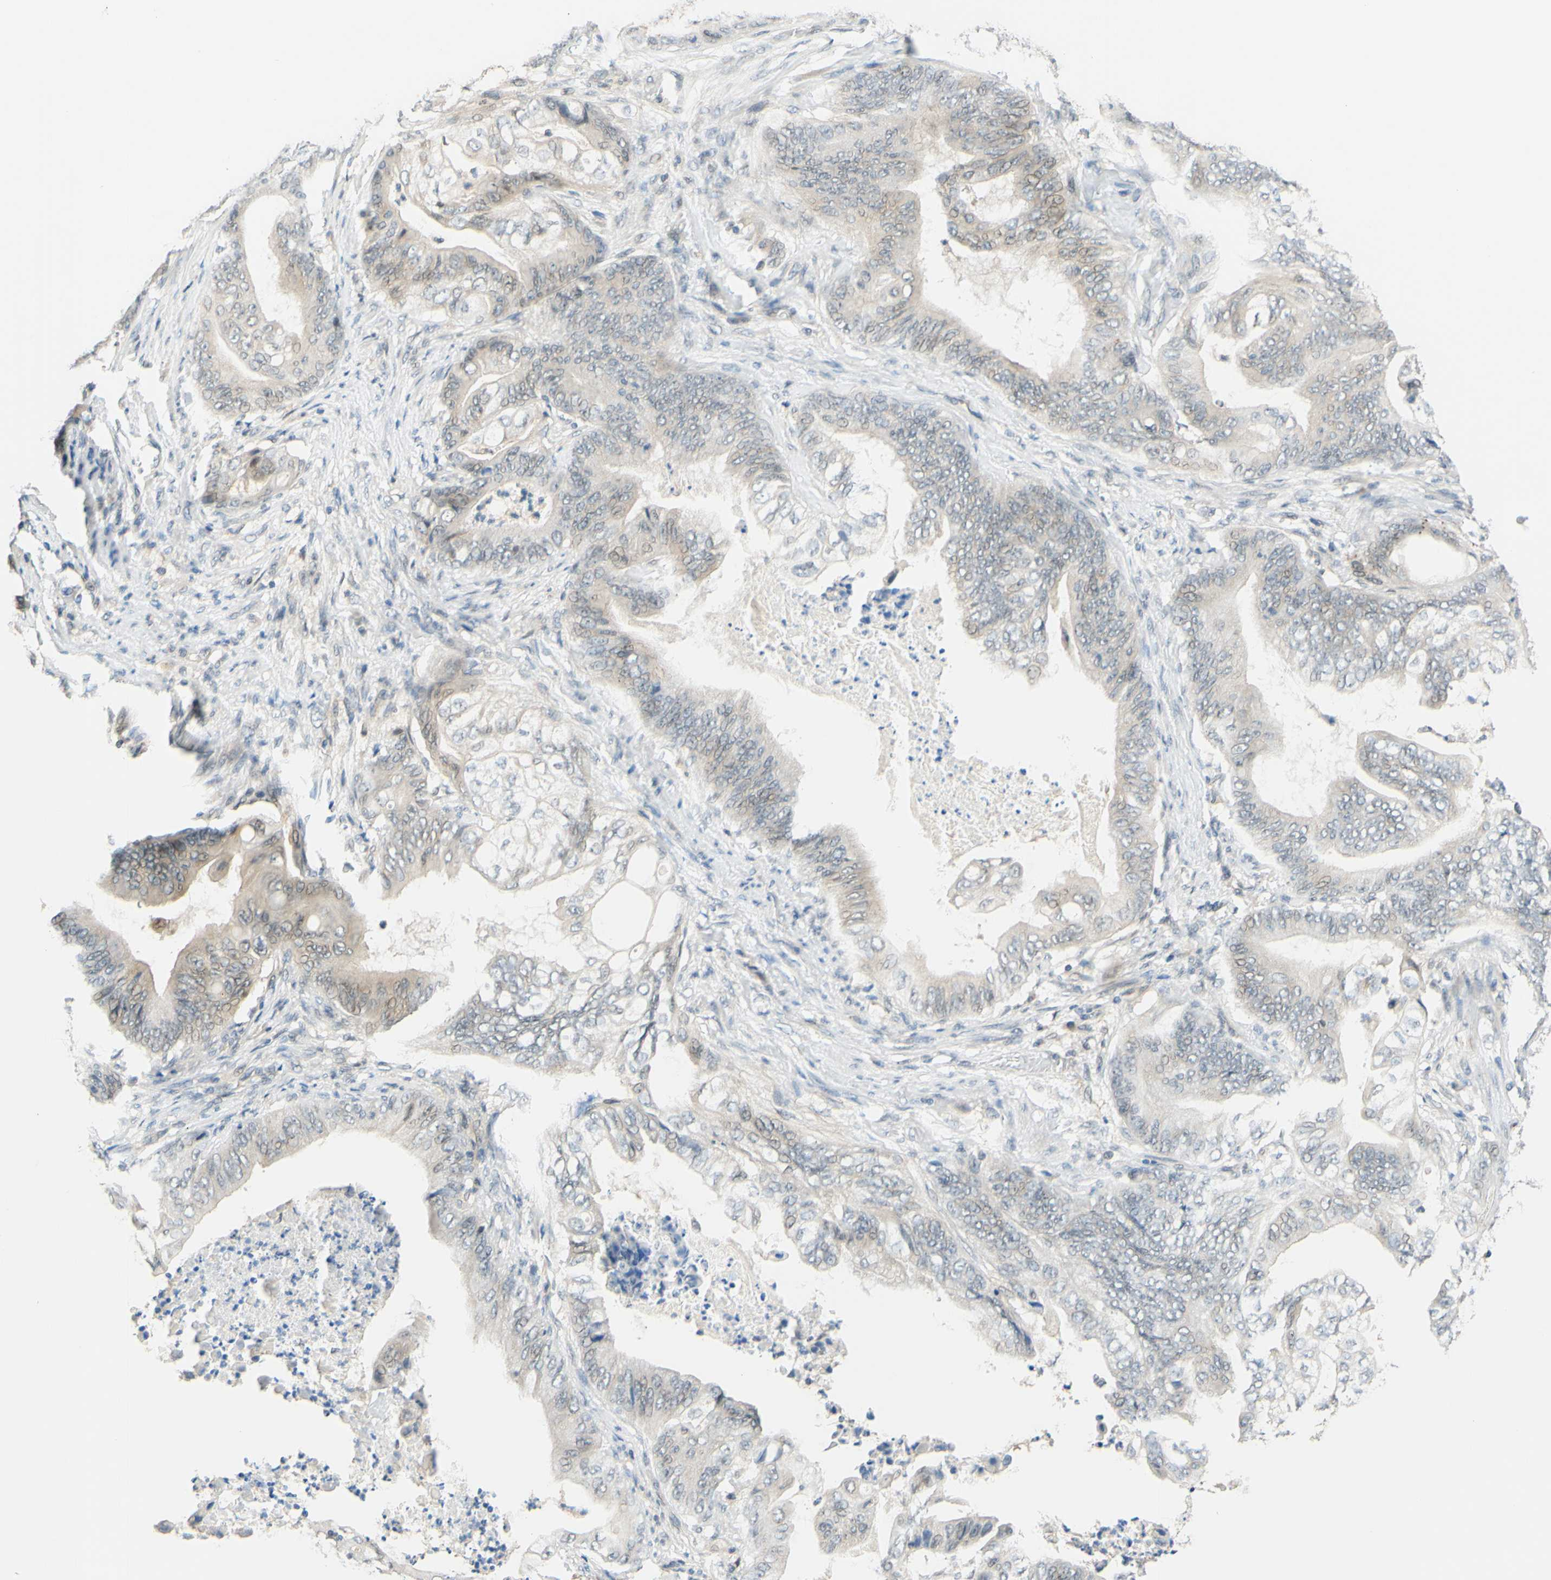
{"staining": {"intensity": "weak", "quantity": "<25%", "location": "cytoplasmic/membranous"}, "tissue": "stomach cancer", "cell_type": "Tumor cells", "image_type": "cancer", "snomed": [{"axis": "morphology", "description": "Adenocarcinoma, NOS"}, {"axis": "topography", "description": "Stomach"}], "caption": "This histopathology image is of stomach cancer (adenocarcinoma) stained with IHC to label a protein in brown with the nuclei are counter-stained blue. There is no positivity in tumor cells.", "gene": "C2CD2L", "patient": {"sex": "female", "age": 73}}